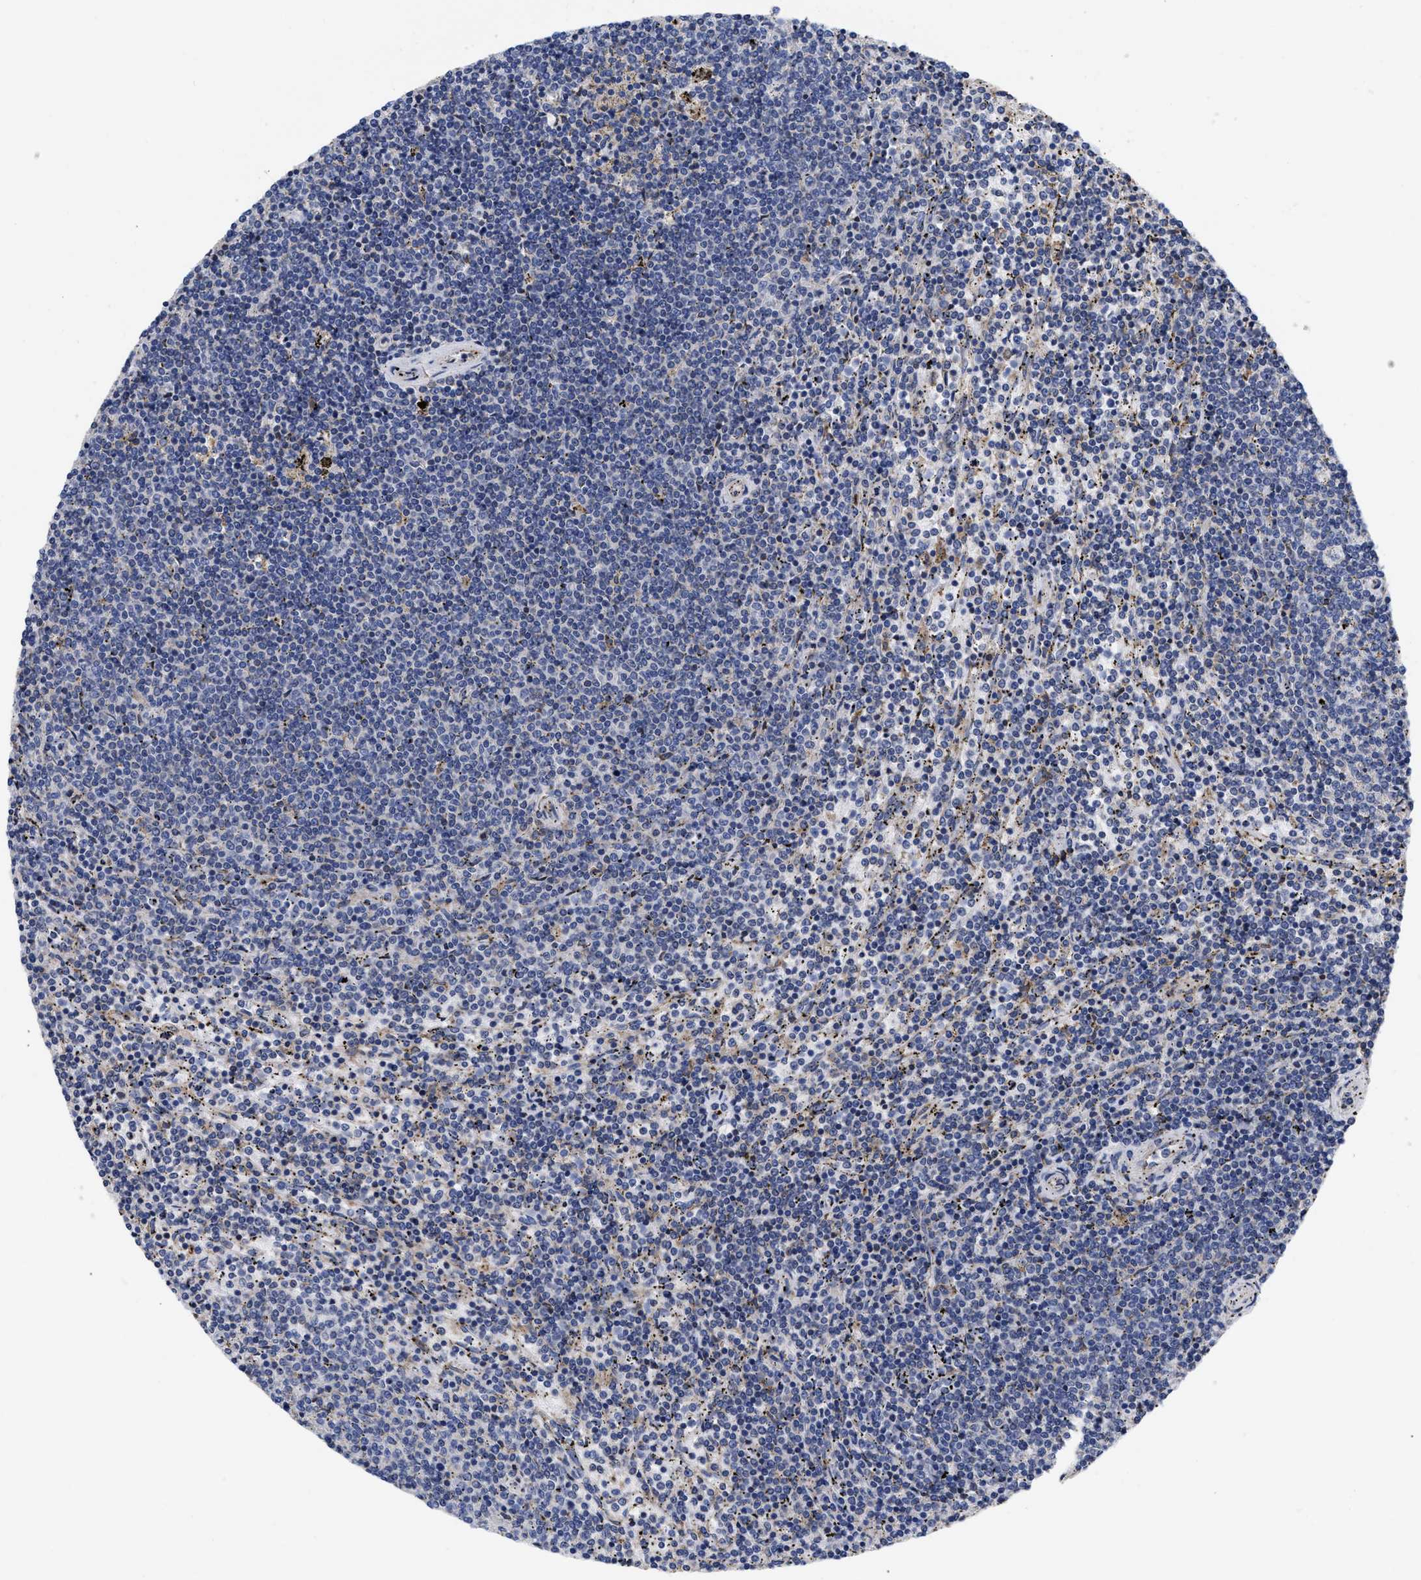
{"staining": {"intensity": "negative", "quantity": "none", "location": "none"}, "tissue": "lymphoma", "cell_type": "Tumor cells", "image_type": "cancer", "snomed": [{"axis": "morphology", "description": "Malignant lymphoma, non-Hodgkin's type, Low grade"}, {"axis": "topography", "description": "Spleen"}], "caption": "Immunohistochemistry of low-grade malignant lymphoma, non-Hodgkin's type reveals no staining in tumor cells.", "gene": "CFAP298", "patient": {"sex": "female", "age": 50}}